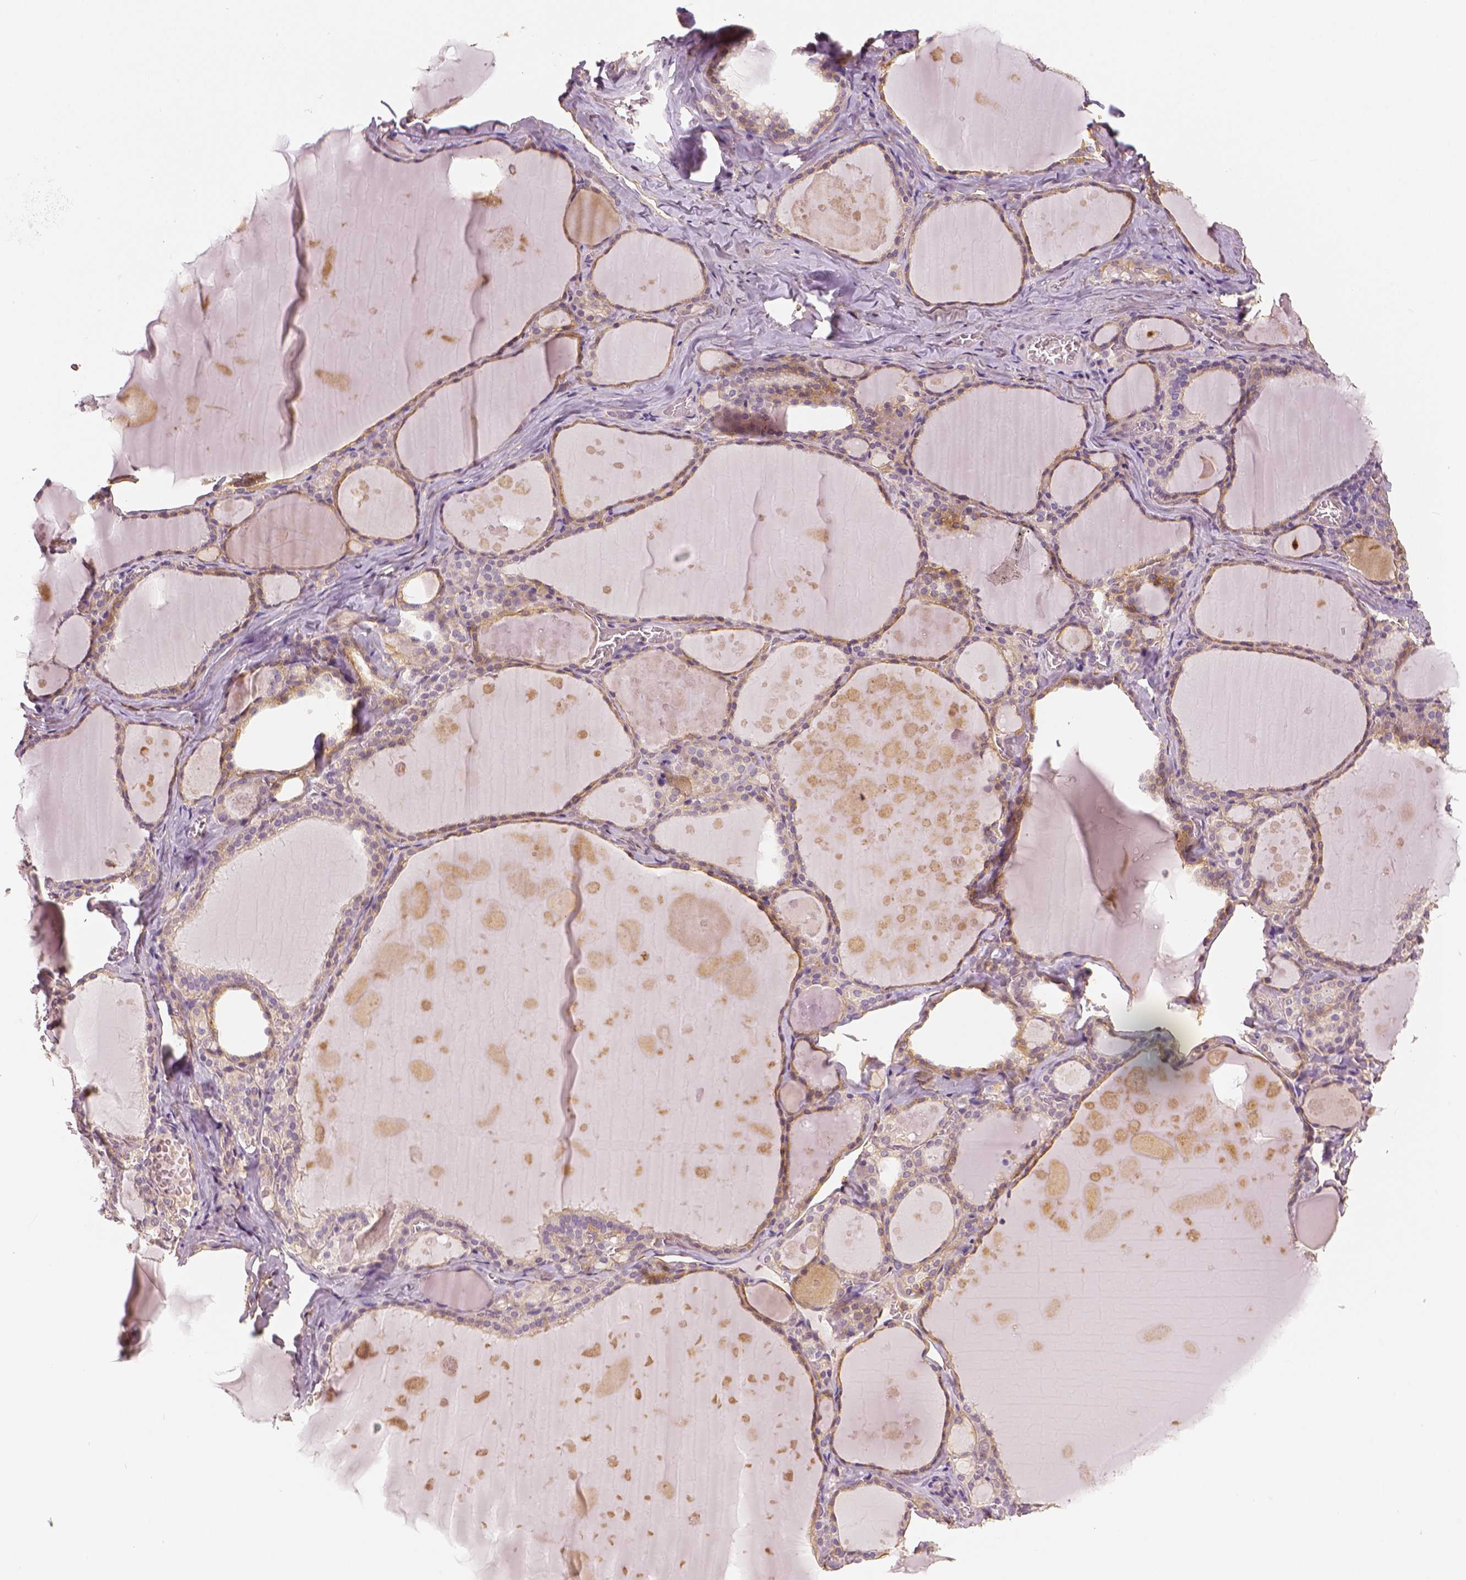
{"staining": {"intensity": "weak", "quantity": "25%-75%", "location": "cytoplasmic/membranous"}, "tissue": "thyroid gland", "cell_type": "Glandular cells", "image_type": "normal", "snomed": [{"axis": "morphology", "description": "Normal tissue, NOS"}, {"axis": "topography", "description": "Thyroid gland"}], "caption": "Protein analysis of benign thyroid gland displays weak cytoplasmic/membranous positivity in about 25%-75% of glandular cells. The staining is performed using DAB brown chromogen to label protein expression. The nuclei are counter-stained blue using hematoxylin.", "gene": "MKI67", "patient": {"sex": "male", "age": 56}}